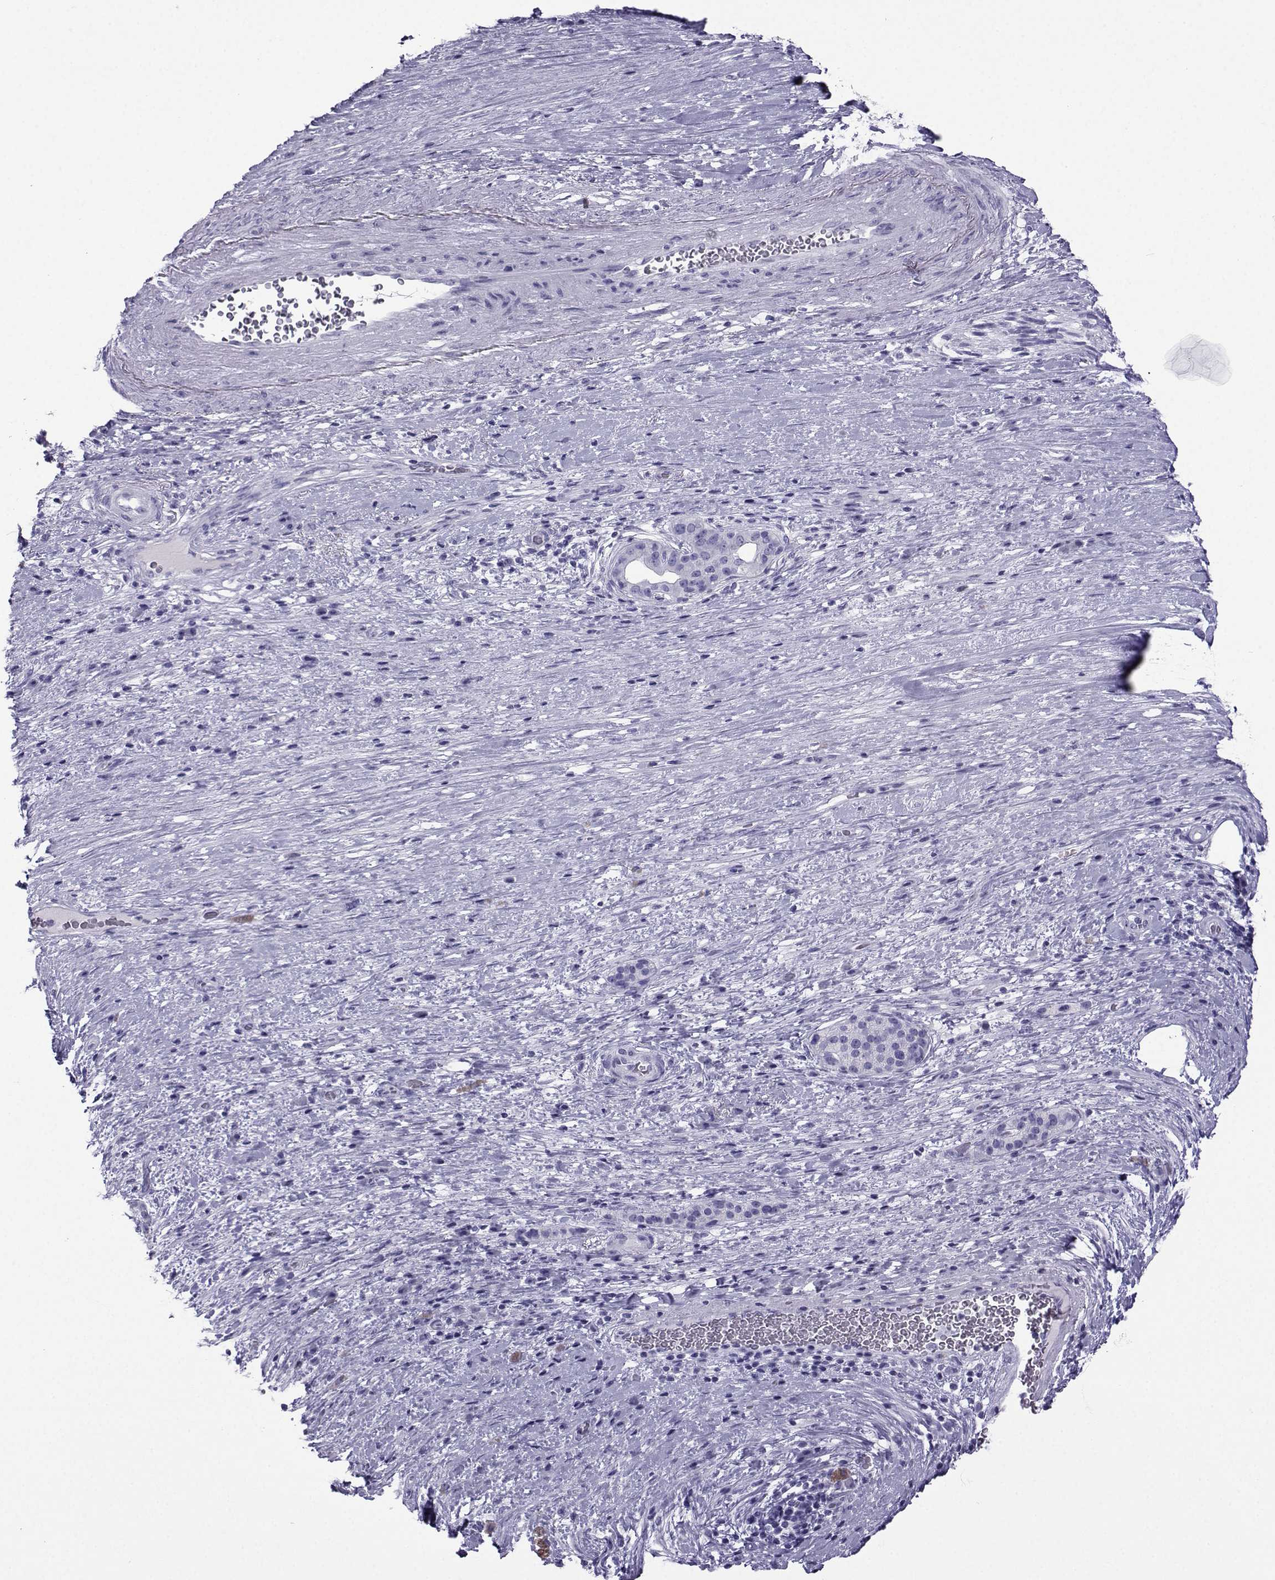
{"staining": {"intensity": "negative", "quantity": "none", "location": "none"}, "tissue": "pancreatic cancer", "cell_type": "Tumor cells", "image_type": "cancer", "snomed": [{"axis": "morphology", "description": "Adenocarcinoma, NOS"}, {"axis": "topography", "description": "Pancreas"}], "caption": "Tumor cells show no significant positivity in adenocarcinoma (pancreatic). Nuclei are stained in blue.", "gene": "CRYBB1", "patient": {"sex": "male", "age": 63}}